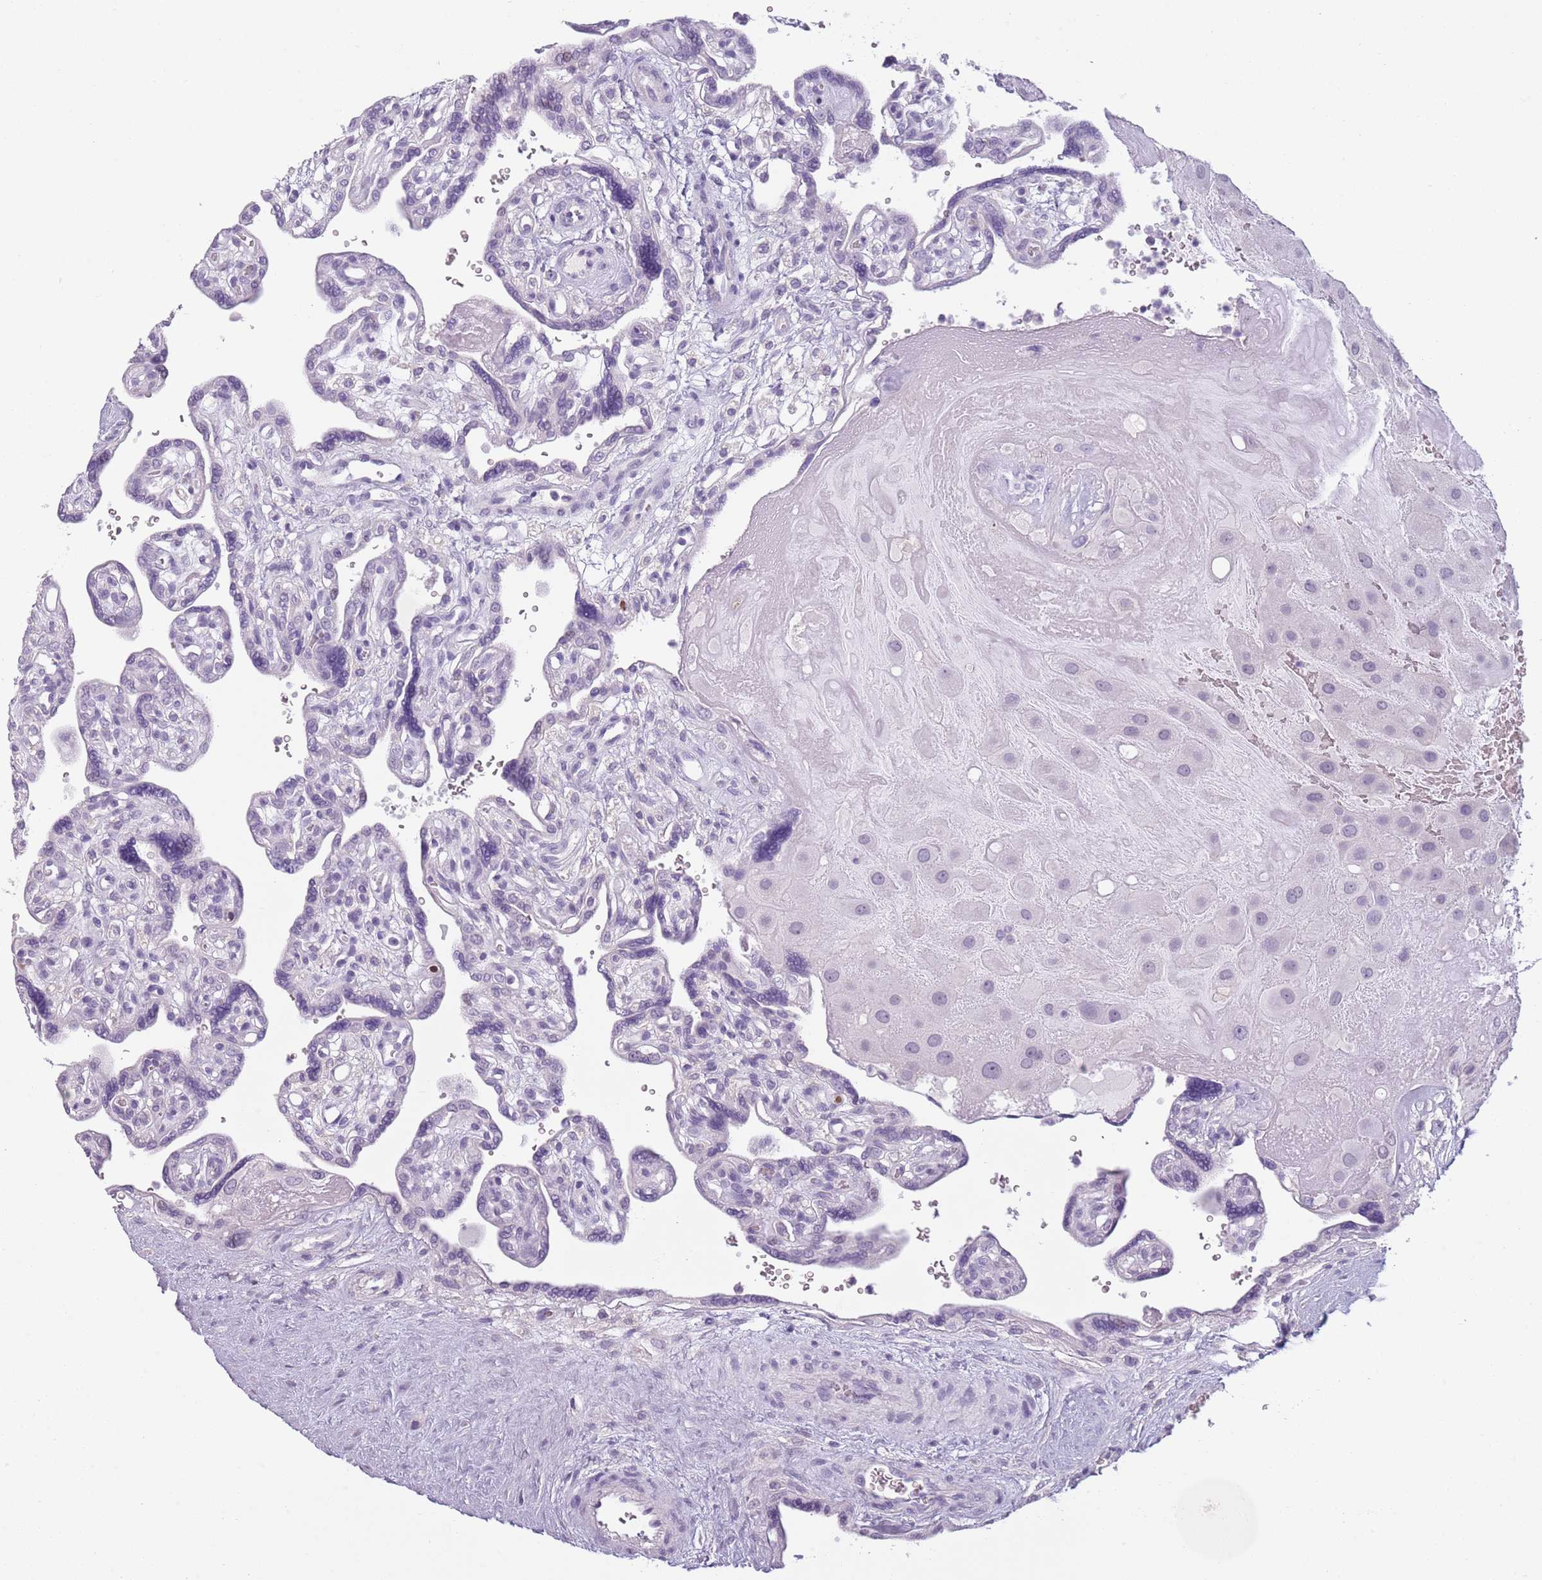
{"staining": {"intensity": "negative", "quantity": "none", "location": "none"}, "tissue": "placenta", "cell_type": "Decidual cells", "image_type": "normal", "snomed": [{"axis": "morphology", "description": "Normal tissue, NOS"}, {"axis": "topography", "description": "Placenta"}], "caption": "High power microscopy micrograph of an immunohistochemistry (IHC) micrograph of unremarkable placenta, revealing no significant expression in decidual cells.", "gene": "PIEZO1", "patient": {"sex": "female", "age": 39}}